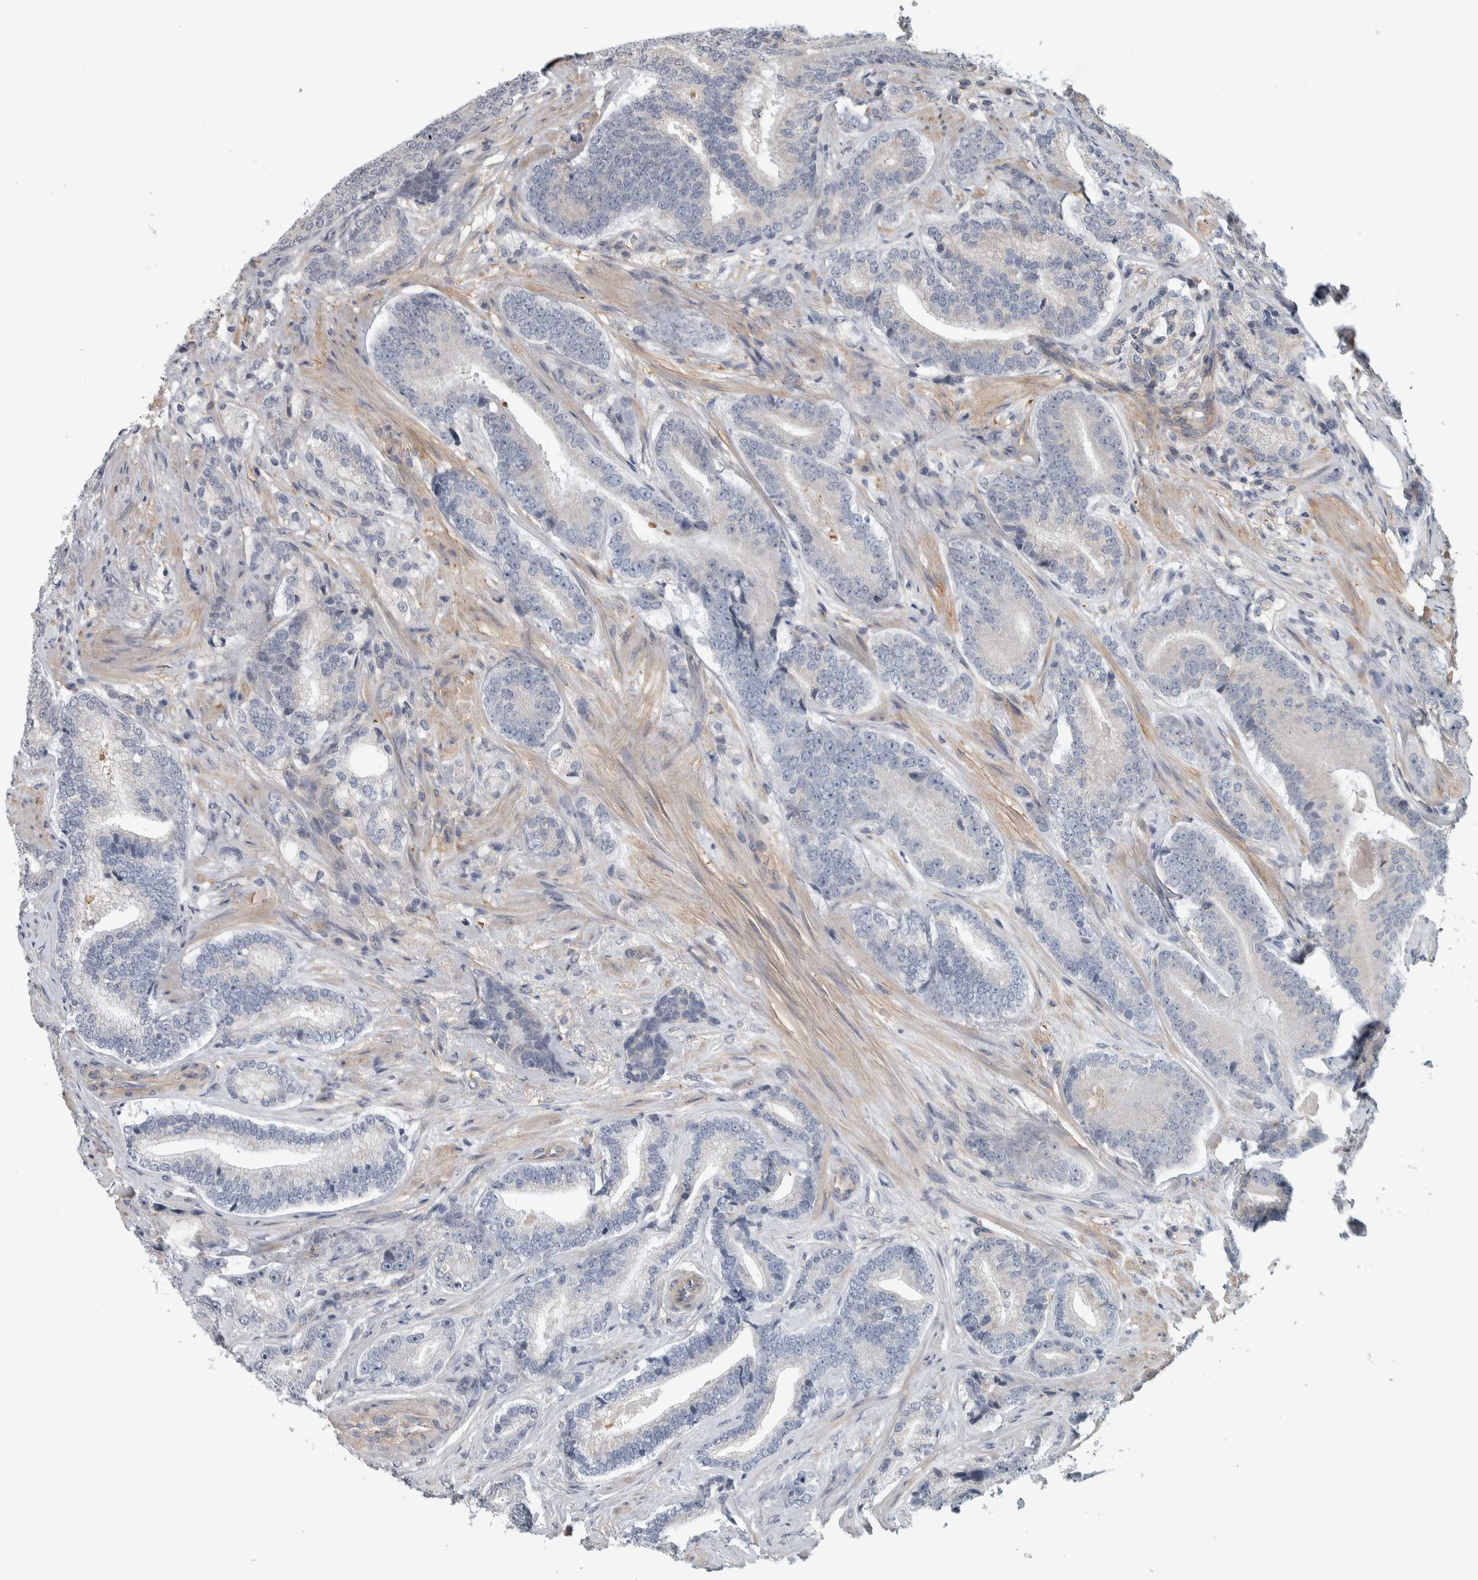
{"staining": {"intensity": "negative", "quantity": "none", "location": "none"}, "tissue": "prostate cancer", "cell_type": "Tumor cells", "image_type": "cancer", "snomed": [{"axis": "morphology", "description": "Adenocarcinoma, High grade"}, {"axis": "topography", "description": "Prostate"}], "caption": "Protein analysis of prostate cancer displays no significant positivity in tumor cells. Nuclei are stained in blue.", "gene": "KCNJ3", "patient": {"sex": "male", "age": 55}}